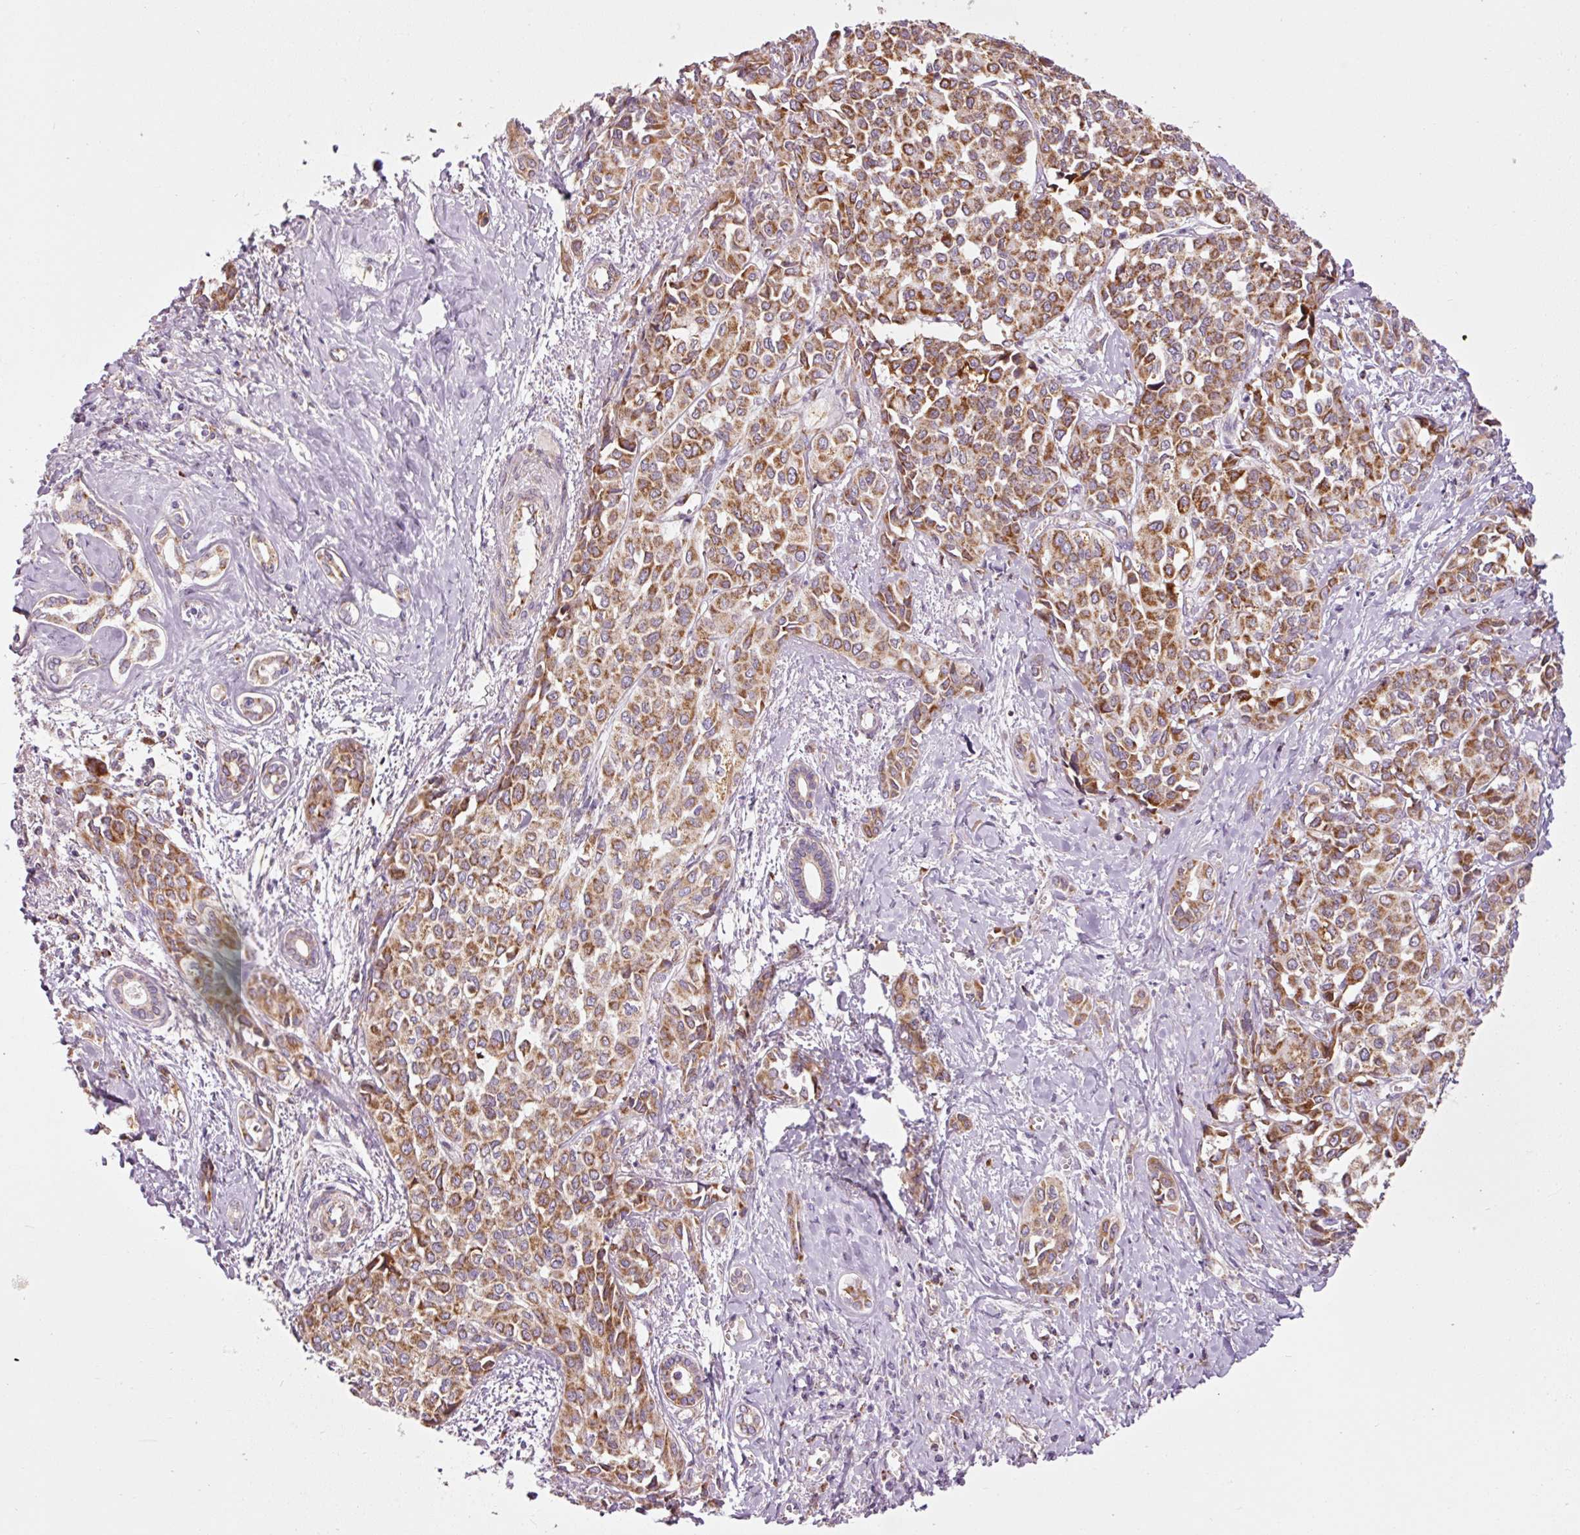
{"staining": {"intensity": "moderate", "quantity": ">75%", "location": "cytoplasmic/membranous"}, "tissue": "liver cancer", "cell_type": "Tumor cells", "image_type": "cancer", "snomed": [{"axis": "morphology", "description": "Cholangiocarcinoma"}, {"axis": "topography", "description": "Liver"}], "caption": "This is a histology image of immunohistochemistry staining of cholangiocarcinoma (liver), which shows moderate positivity in the cytoplasmic/membranous of tumor cells.", "gene": "NDUFB4", "patient": {"sex": "female", "age": 77}}